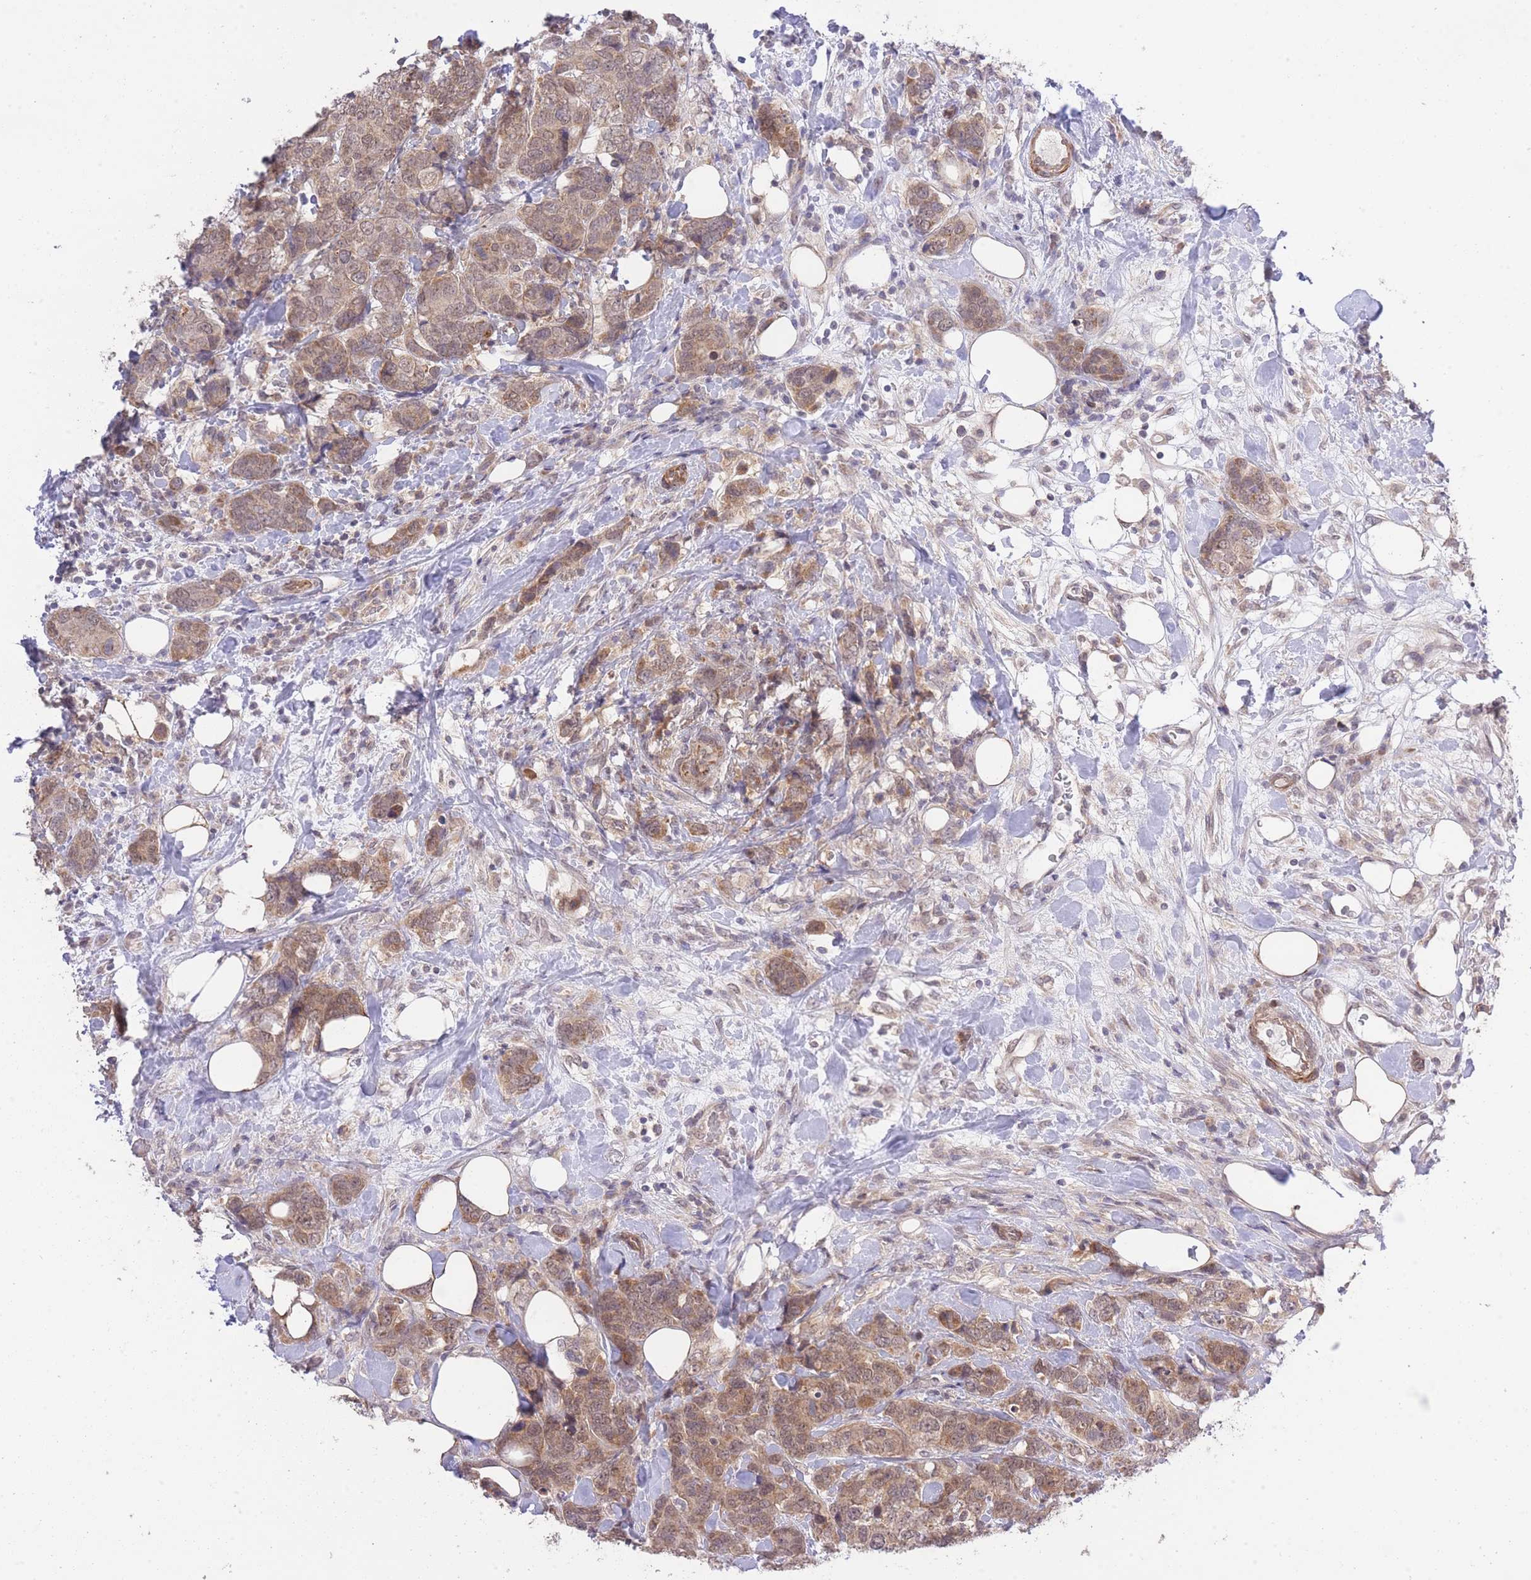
{"staining": {"intensity": "moderate", "quantity": ">75%", "location": "cytoplasmic/membranous,nuclear"}, "tissue": "breast cancer", "cell_type": "Tumor cells", "image_type": "cancer", "snomed": [{"axis": "morphology", "description": "Lobular carcinoma"}, {"axis": "topography", "description": "Breast"}], "caption": "A photomicrograph of human breast cancer (lobular carcinoma) stained for a protein shows moderate cytoplasmic/membranous and nuclear brown staining in tumor cells.", "gene": "ELOA2", "patient": {"sex": "female", "age": 59}}